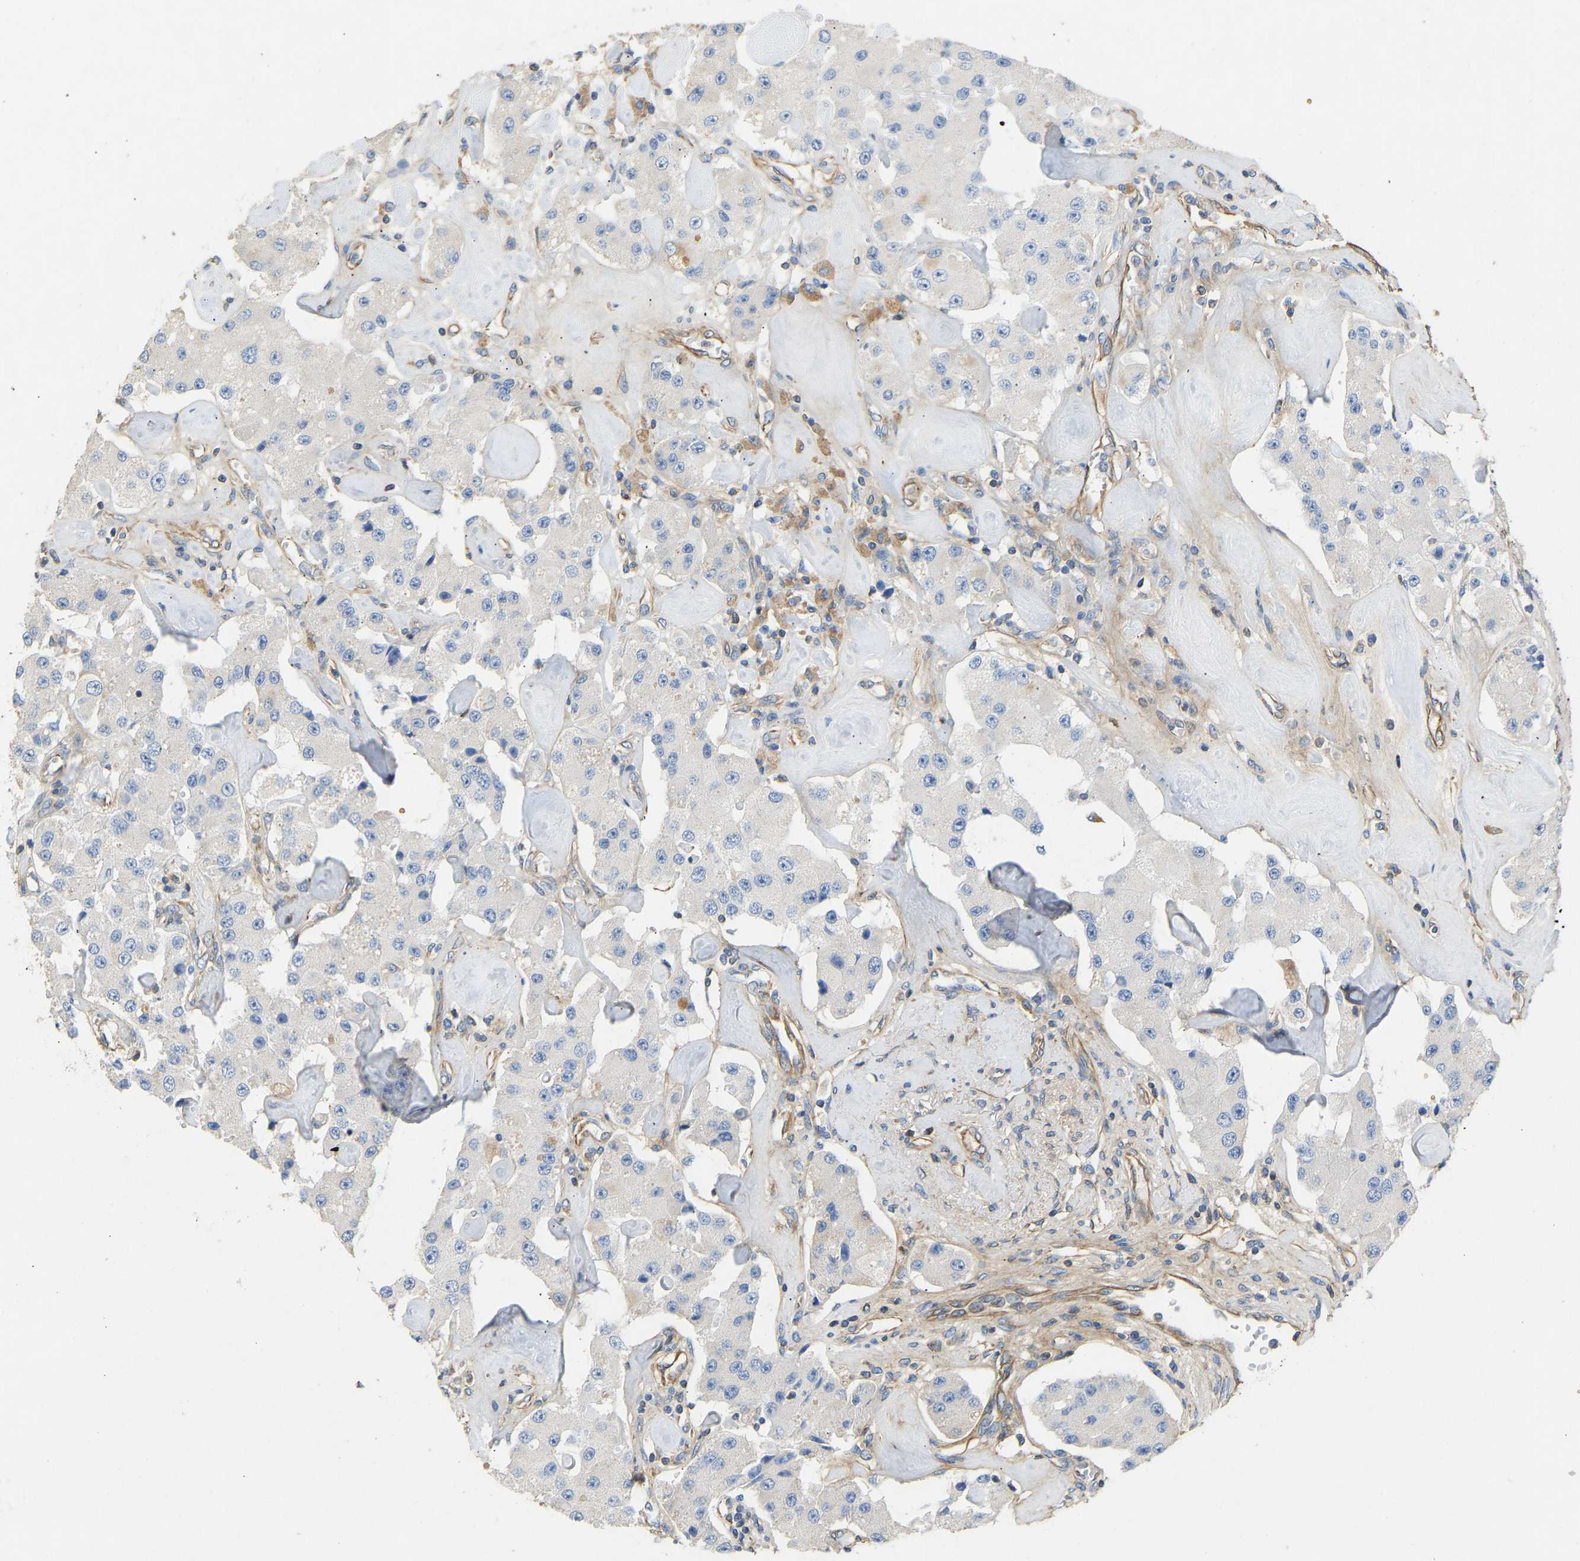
{"staining": {"intensity": "negative", "quantity": "none", "location": "none"}, "tissue": "carcinoid", "cell_type": "Tumor cells", "image_type": "cancer", "snomed": [{"axis": "morphology", "description": "Carcinoid, malignant, NOS"}, {"axis": "topography", "description": "Pancreas"}], "caption": "Human carcinoid stained for a protein using immunohistochemistry reveals no expression in tumor cells.", "gene": "TECTA", "patient": {"sex": "male", "age": 41}}